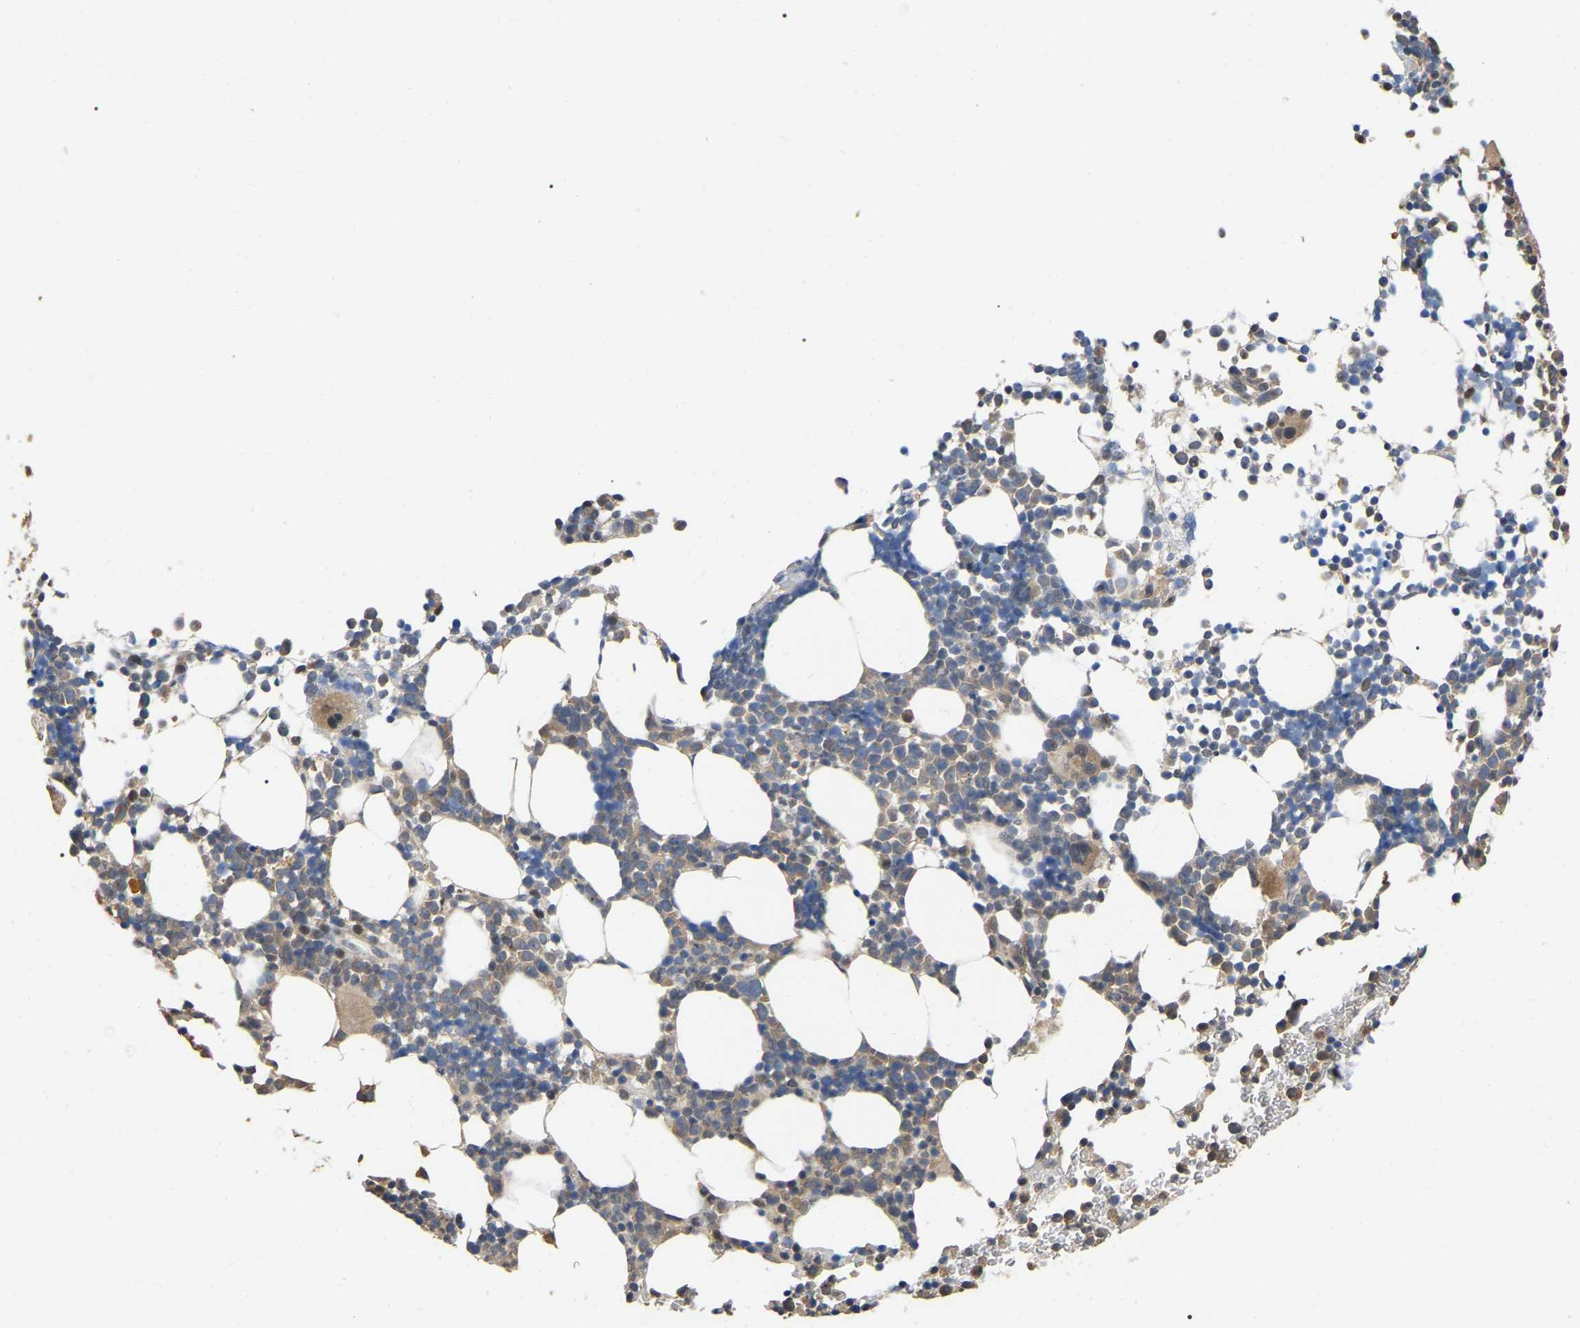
{"staining": {"intensity": "weak", "quantity": "25%-75%", "location": "cytoplasmic/membranous"}, "tissue": "bone marrow", "cell_type": "Hematopoietic cells", "image_type": "normal", "snomed": [{"axis": "morphology", "description": "Normal tissue, NOS"}, {"axis": "morphology", "description": "Inflammation, NOS"}, {"axis": "topography", "description": "Bone marrow"}], "caption": "IHC (DAB) staining of benign human bone marrow demonstrates weak cytoplasmic/membranous protein positivity in about 25%-75% of hematopoietic cells.", "gene": "FAM219A", "patient": {"sex": "female", "age": 67}}